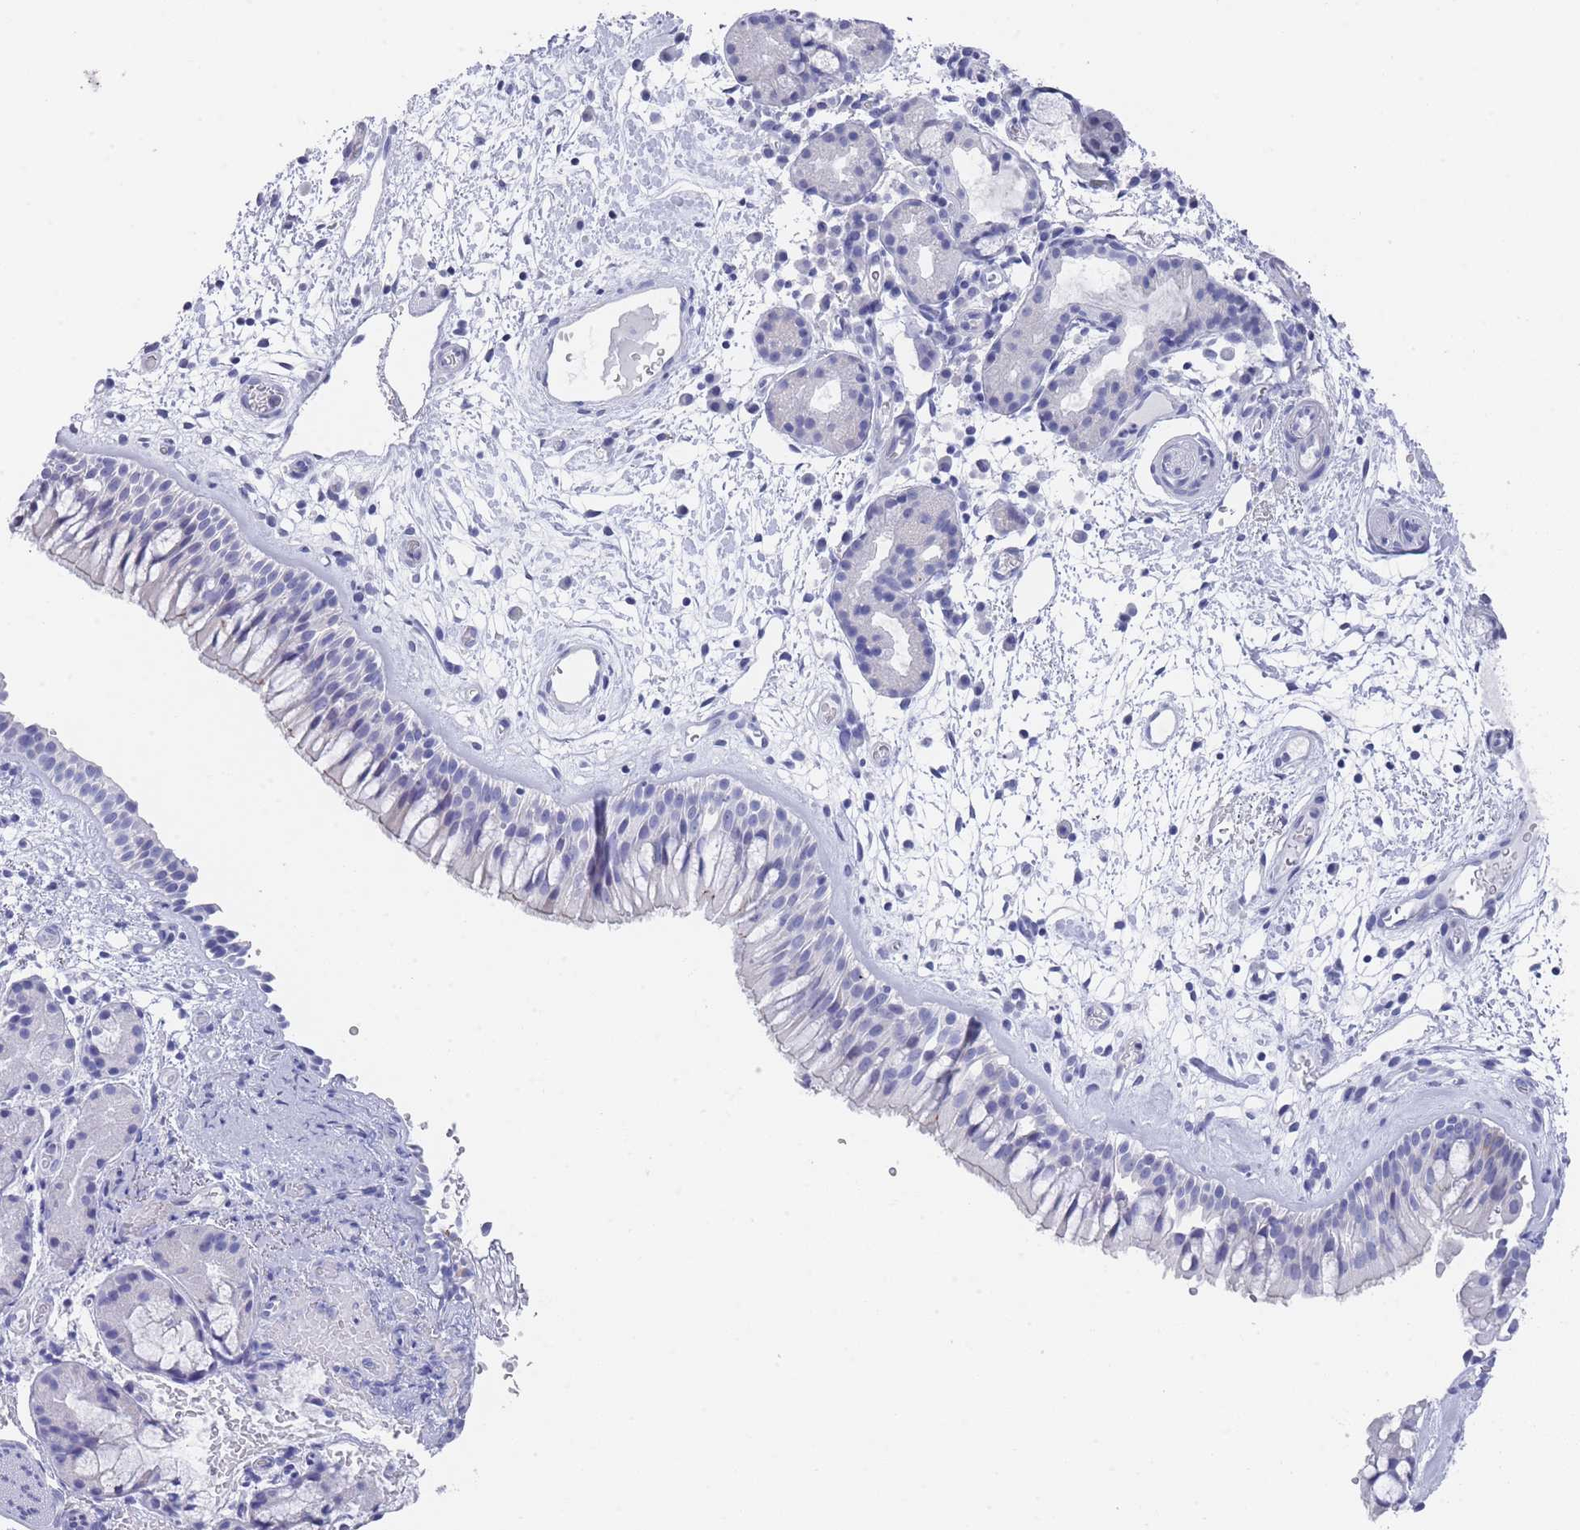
{"staining": {"intensity": "negative", "quantity": "none", "location": "none"}, "tissue": "nasopharynx", "cell_type": "Respiratory epithelial cells", "image_type": "normal", "snomed": [{"axis": "morphology", "description": "Normal tissue, NOS"}, {"axis": "topography", "description": "Nasopharynx"}], "caption": "Immunohistochemistry (IHC) photomicrograph of normal nasopharynx: human nasopharynx stained with DAB shows no significant protein staining in respiratory epithelial cells.", "gene": "RAB2B", "patient": {"sex": "male", "age": 65}}